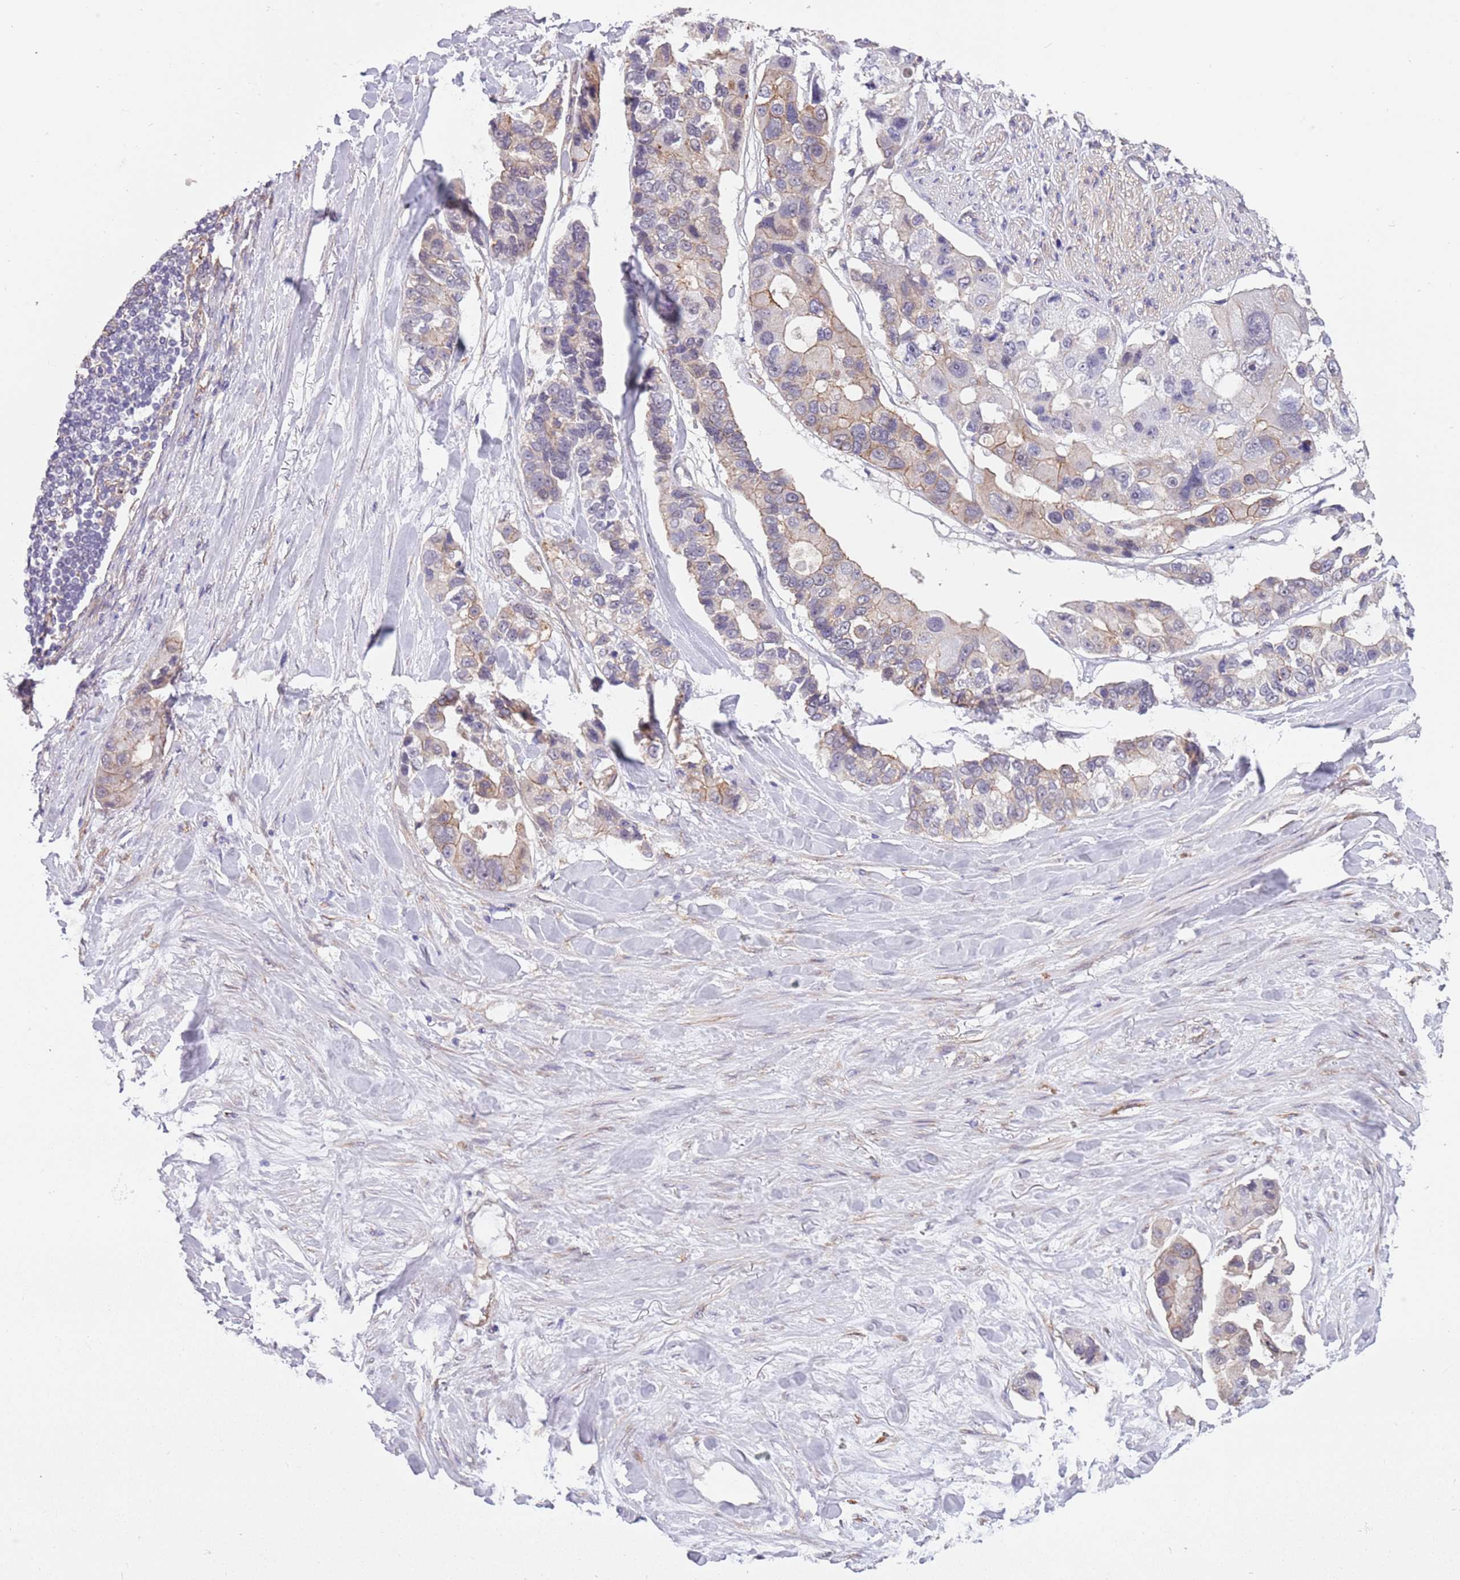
{"staining": {"intensity": "moderate", "quantity": "<25%", "location": "cytoplasmic/membranous"}, "tissue": "lung cancer", "cell_type": "Tumor cells", "image_type": "cancer", "snomed": [{"axis": "morphology", "description": "Adenocarcinoma, NOS"}, {"axis": "topography", "description": "Lung"}], "caption": "There is low levels of moderate cytoplasmic/membranous staining in tumor cells of lung adenocarcinoma, as demonstrated by immunohistochemical staining (brown color).", "gene": "CREBZF", "patient": {"sex": "female", "age": 54}}